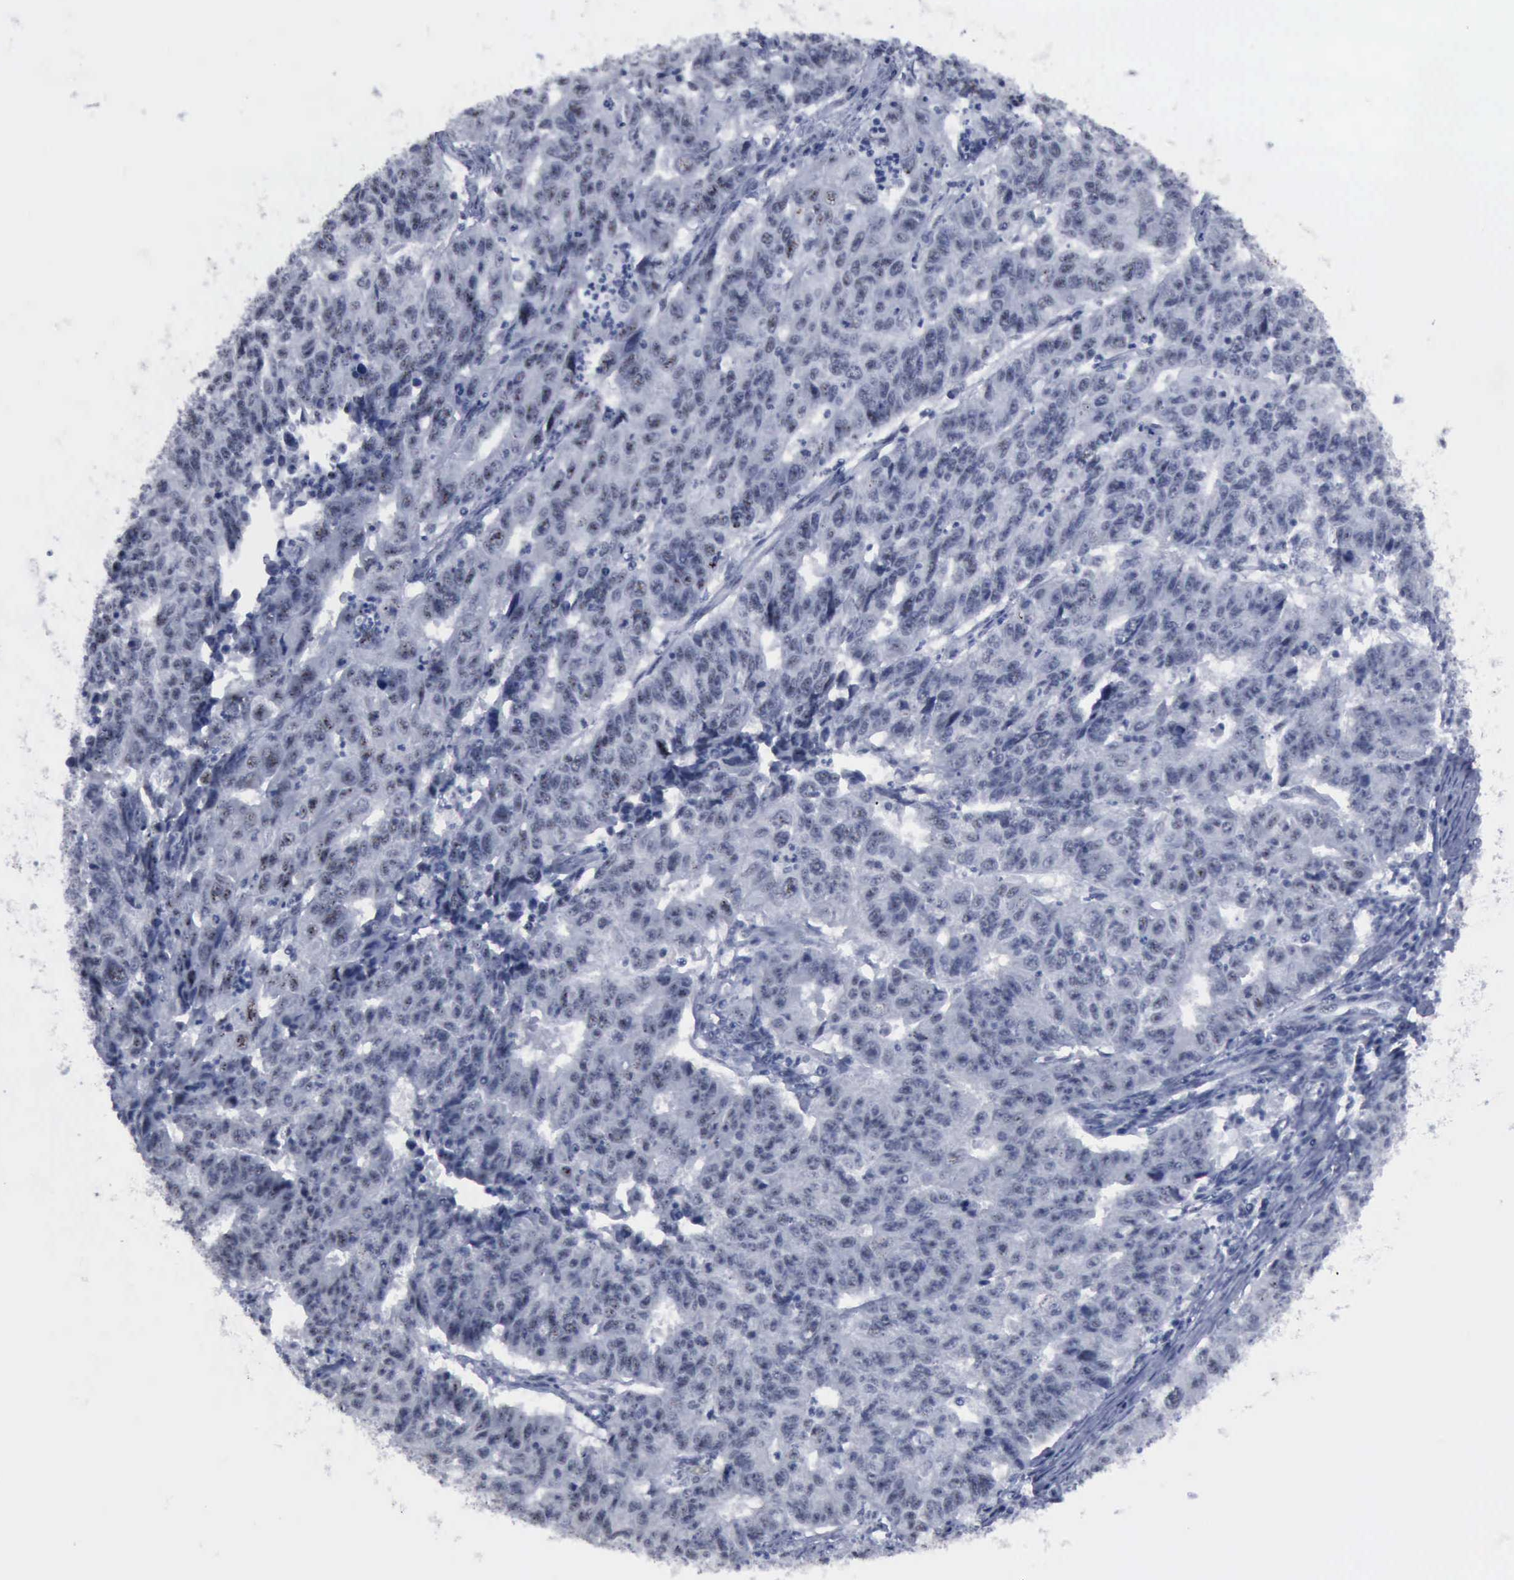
{"staining": {"intensity": "negative", "quantity": "none", "location": "none"}, "tissue": "endometrial cancer", "cell_type": "Tumor cells", "image_type": "cancer", "snomed": [{"axis": "morphology", "description": "Adenocarcinoma, NOS"}, {"axis": "topography", "description": "Endometrium"}], "caption": "Immunohistochemistry (IHC) histopathology image of adenocarcinoma (endometrial) stained for a protein (brown), which demonstrates no positivity in tumor cells.", "gene": "BRD1", "patient": {"sex": "female", "age": 42}}